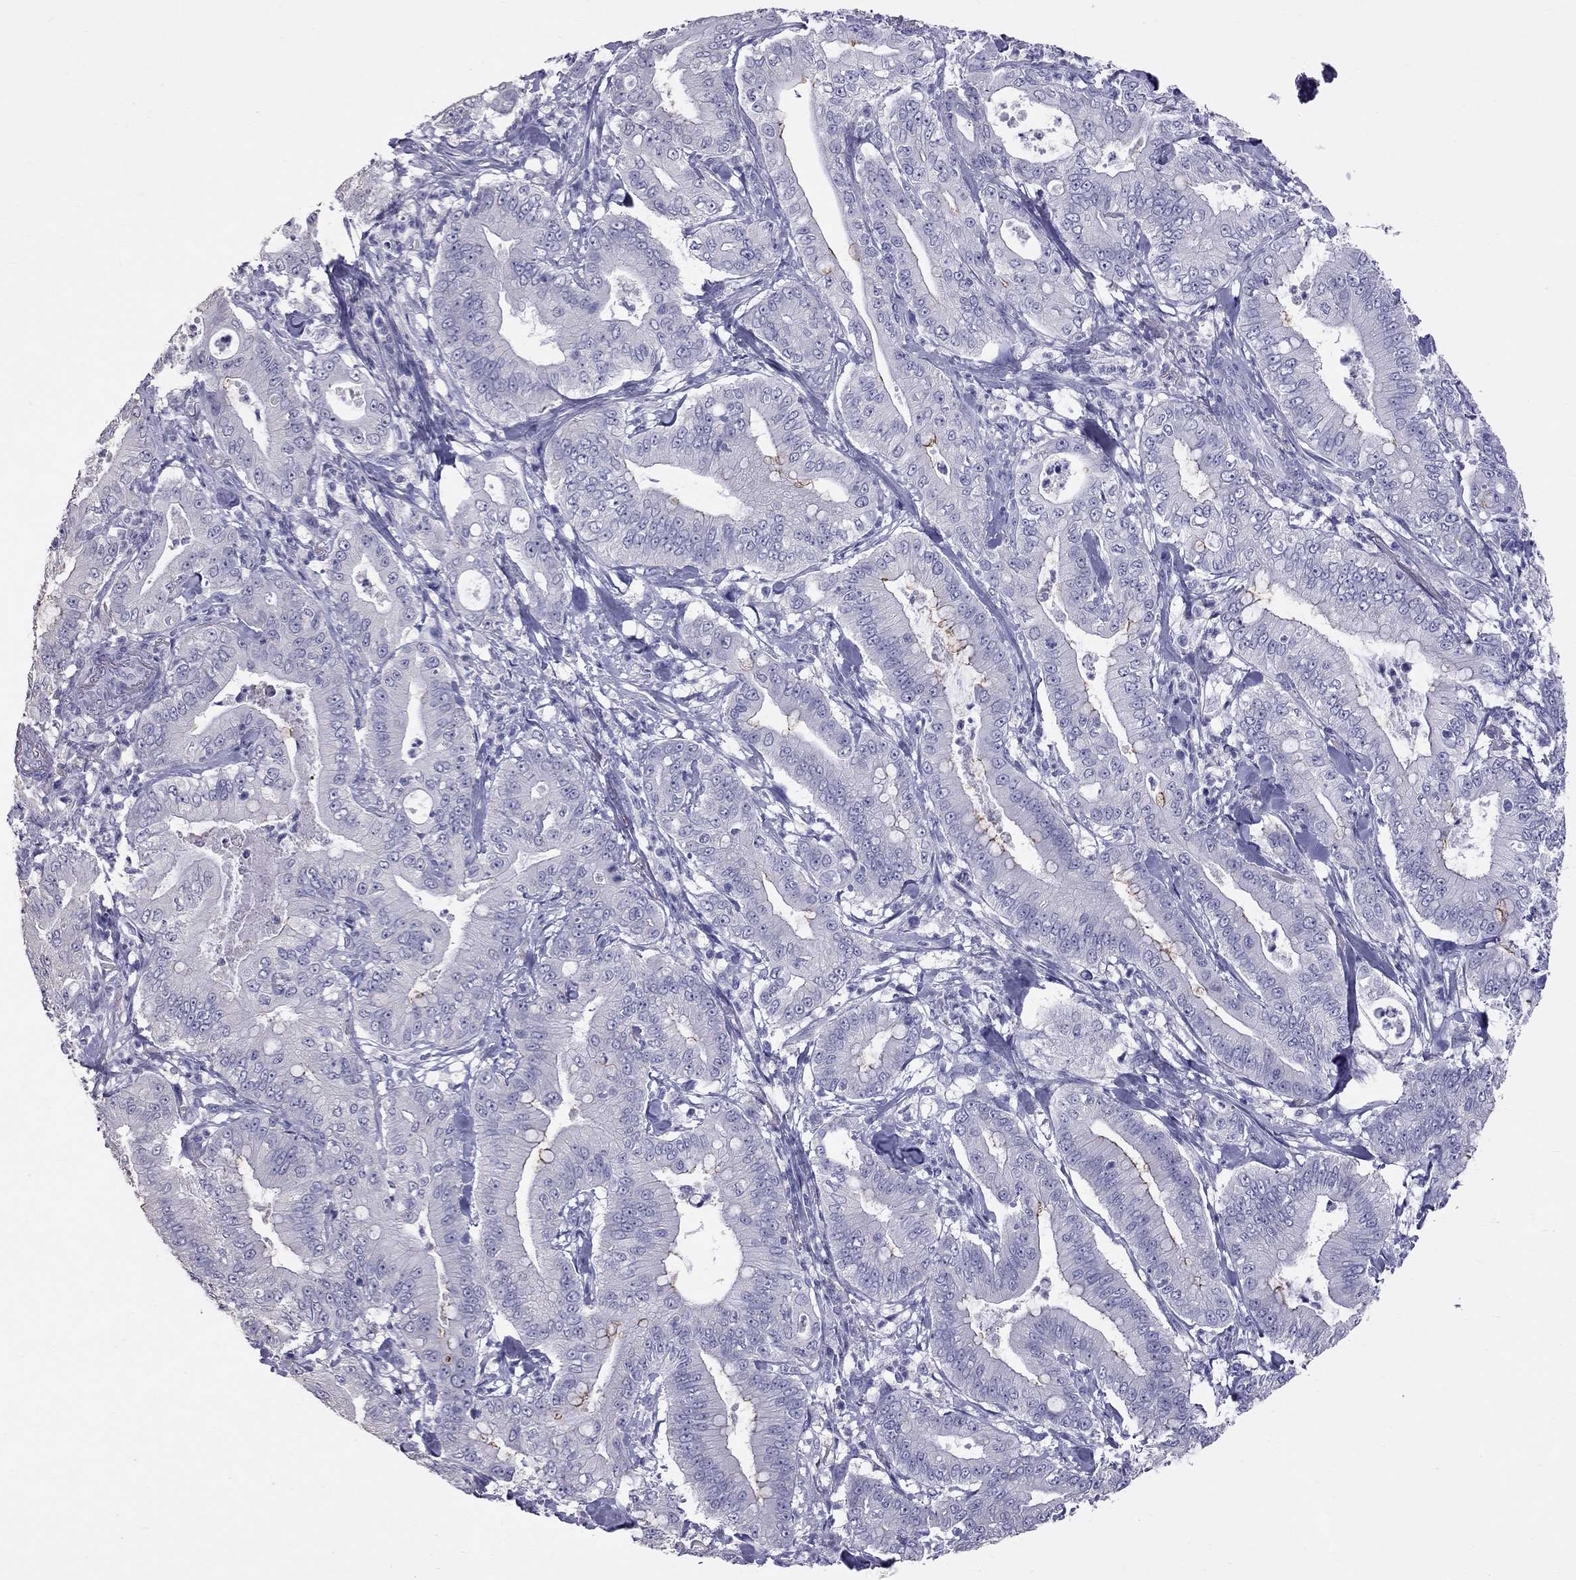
{"staining": {"intensity": "negative", "quantity": "none", "location": "none"}, "tissue": "pancreatic cancer", "cell_type": "Tumor cells", "image_type": "cancer", "snomed": [{"axis": "morphology", "description": "Adenocarcinoma, NOS"}, {"axis": "topography", "description": "Pancreas"}], "caption": "Immunohistochemical staining of pancreatic cancer (adenocarcinoma) reveals no significant staining in tumor cells.", "gene": "CFAP91", "patient": {"sex": "male", "age": 71}}